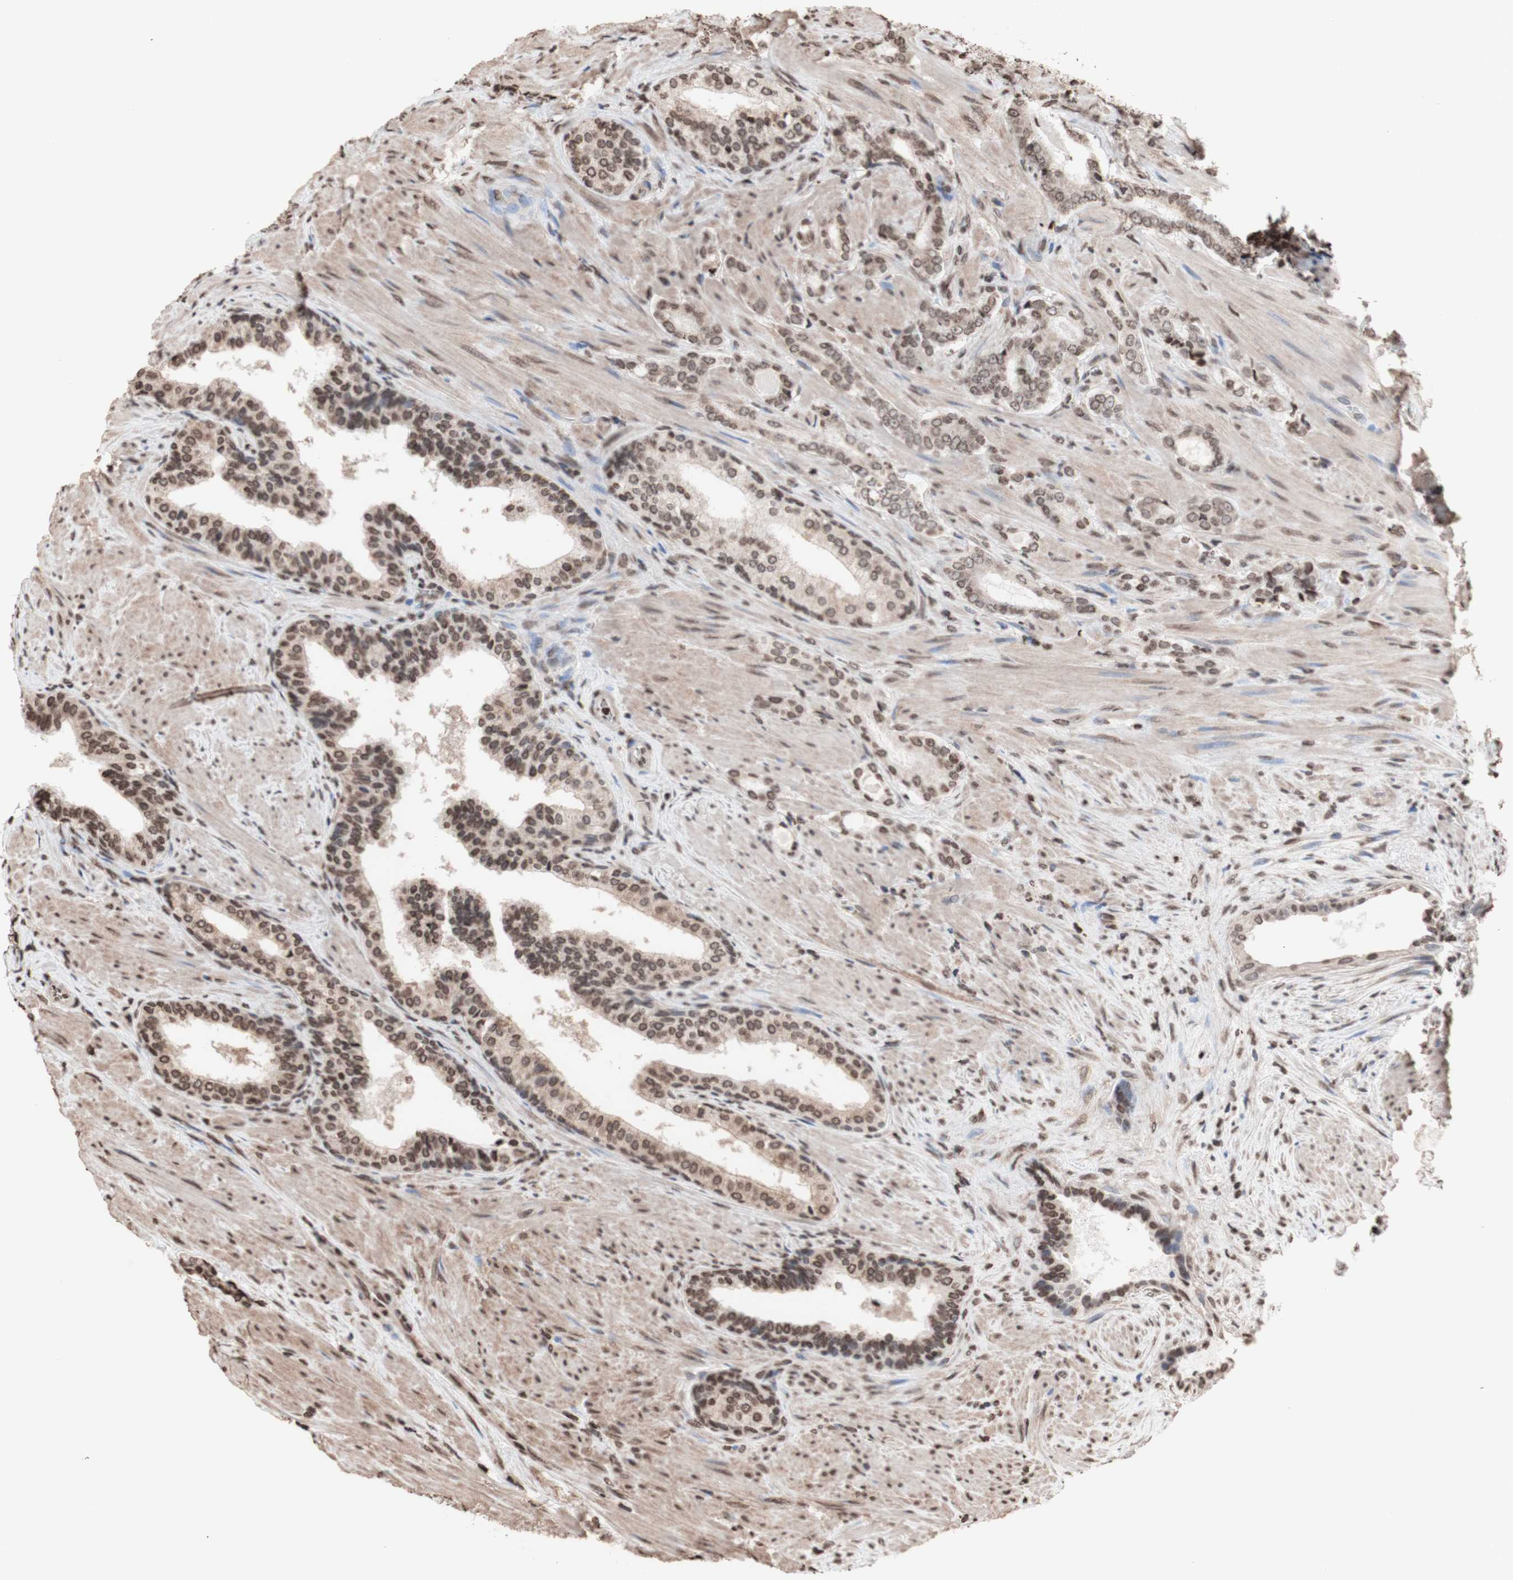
{"staining": {"intensity": "moderate", "quantity": ">75%", "location": "nuclear"}, "tissue": "prostate cancer", "cell_type": "Tumor cells", "image_type": "cancer", "snomed": [{"axis": "morphology", "description": "Adenocarcinoma, Low grade"}, {"axis": "topography", "description": "Prostate"}], "caption": "Immunohistochemistry (DAB (3,3'-diaminobenzidine)) staining of prostate cancer (adenocarcinoma (low-grade)) shows moderate nuclear protein positivity in approximately >75% of tumor cells.", "gene": "SNAI2", "patient": {"sex": "male", "age": 60}}